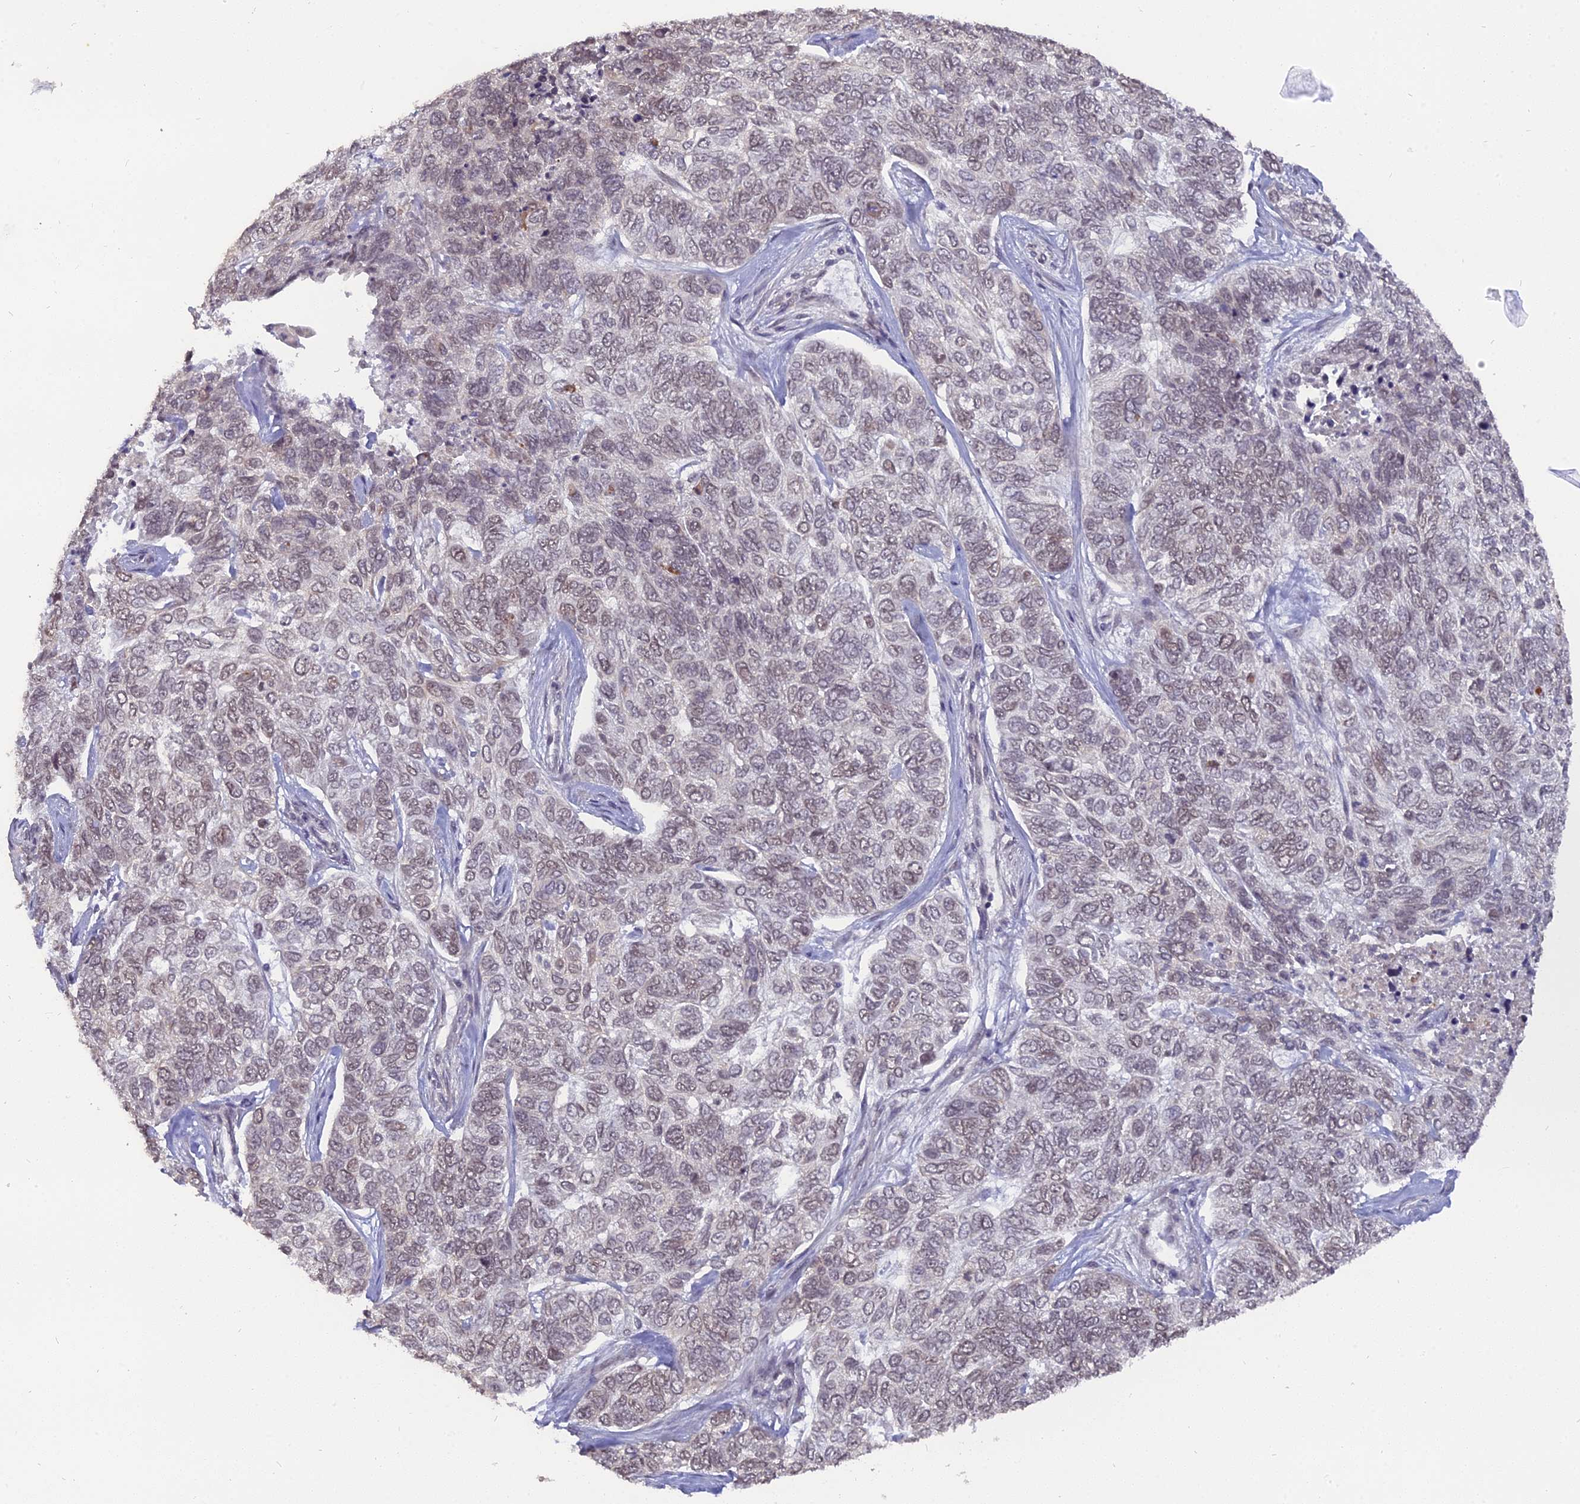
{"staining": {"intensity": "weak", "quantity": "25%-75%", "location": "nuclear"}, "tissue": "skin cancer", "cell_type": "Tumor cells", "image_type": "cancer", "snomed": [{"axis": "morphology", "description": "Basal cell carcinoma"}, {"axis": "topography", "description": "Skin"}], "caption": "About 25%-75% of tumor cells in skin cancer display weak nuclear protein positivity as visualized by brown immunohistochemical staining.", "gene": "NR1H3", "patient": {"sex": "female", "age": 65}}